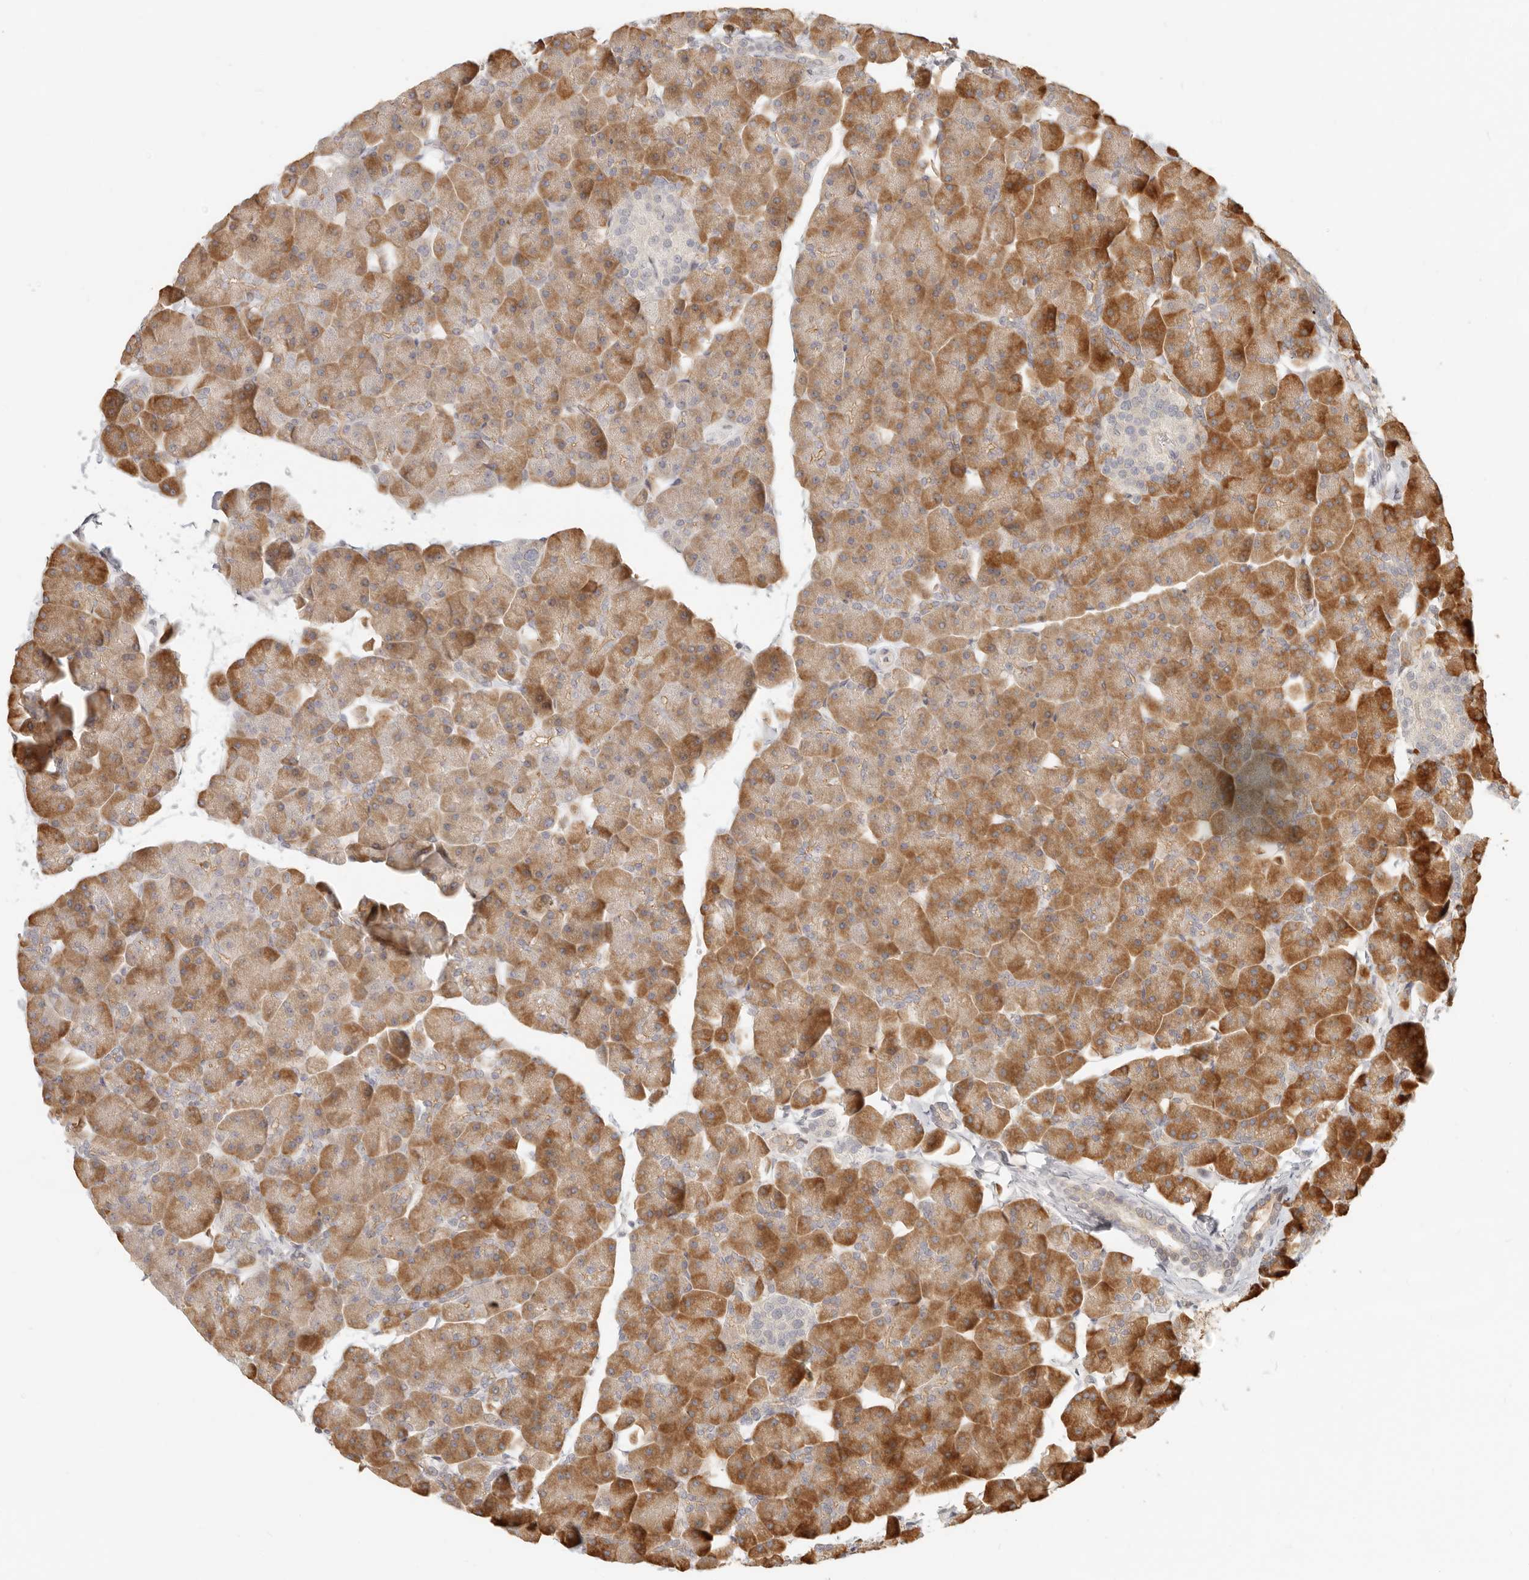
{"staining": {"intensity": "moderate", "quantity": ">75%", "location": "cytoplasmic/membranous"}, "tissue": "pancreas", "cell_type": "Exocrine glandular cells", "image_type": "normal", "snomed": [{"axis": "morphology", "description": "Normal tissue, NOS"}, {"axis": "topography", "description": "Pancreas"}], "caption": "IHC of benign pancreas demonstrates medium levels of moderate cytoplasmic/membranous expression in about >75% of exocrine glandular cells.", "gene": "TUFT1", "patient": {"sex": "male", "age": 35}}